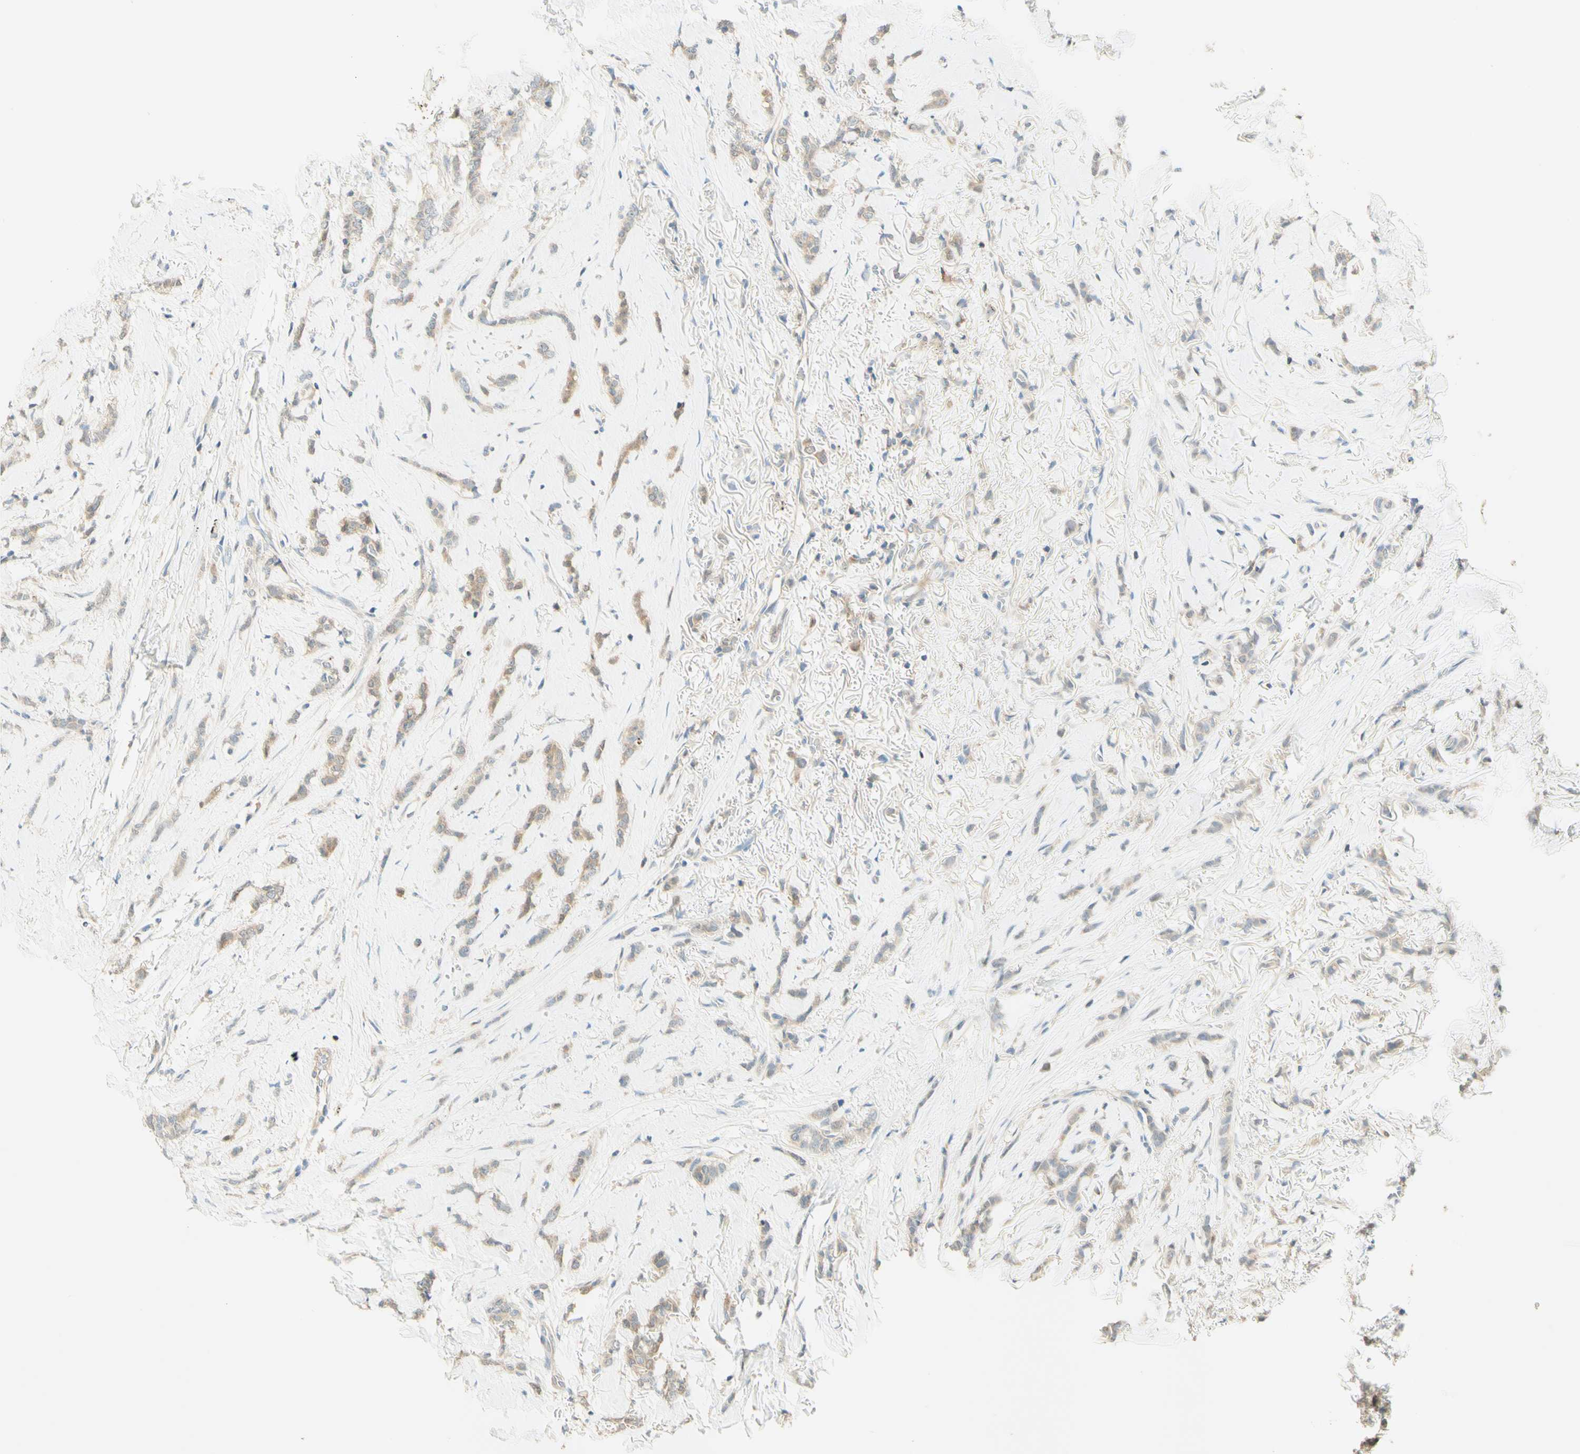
{"staining": {"intensity": "weak", "quantity": ">75%", "location": "cytoplasmic/membranous"}, "tissue": "breast cancer", "cell_type": "Tumor cells", "image_type": "cancer", "snomed": [{"axis": "morphology", "description": "Lobular carcinoma"}, {"axis": "topography", "description": "Skin"}, {"axis": "topography", "description": "Breast"}], "caption": "A photomicrograph of human lobular carcinoma (breast) stained for a protein reveals weak cytoplasmic/membranous brown staining in tumor cells. The staining was performed using DAB to visualize the protein expression in brown, while the nuclei were stained in blue with hematoxylin (Magnification: 20x).", "gene": "PROM1", "patient": {"sex": "female", "age": 46}}